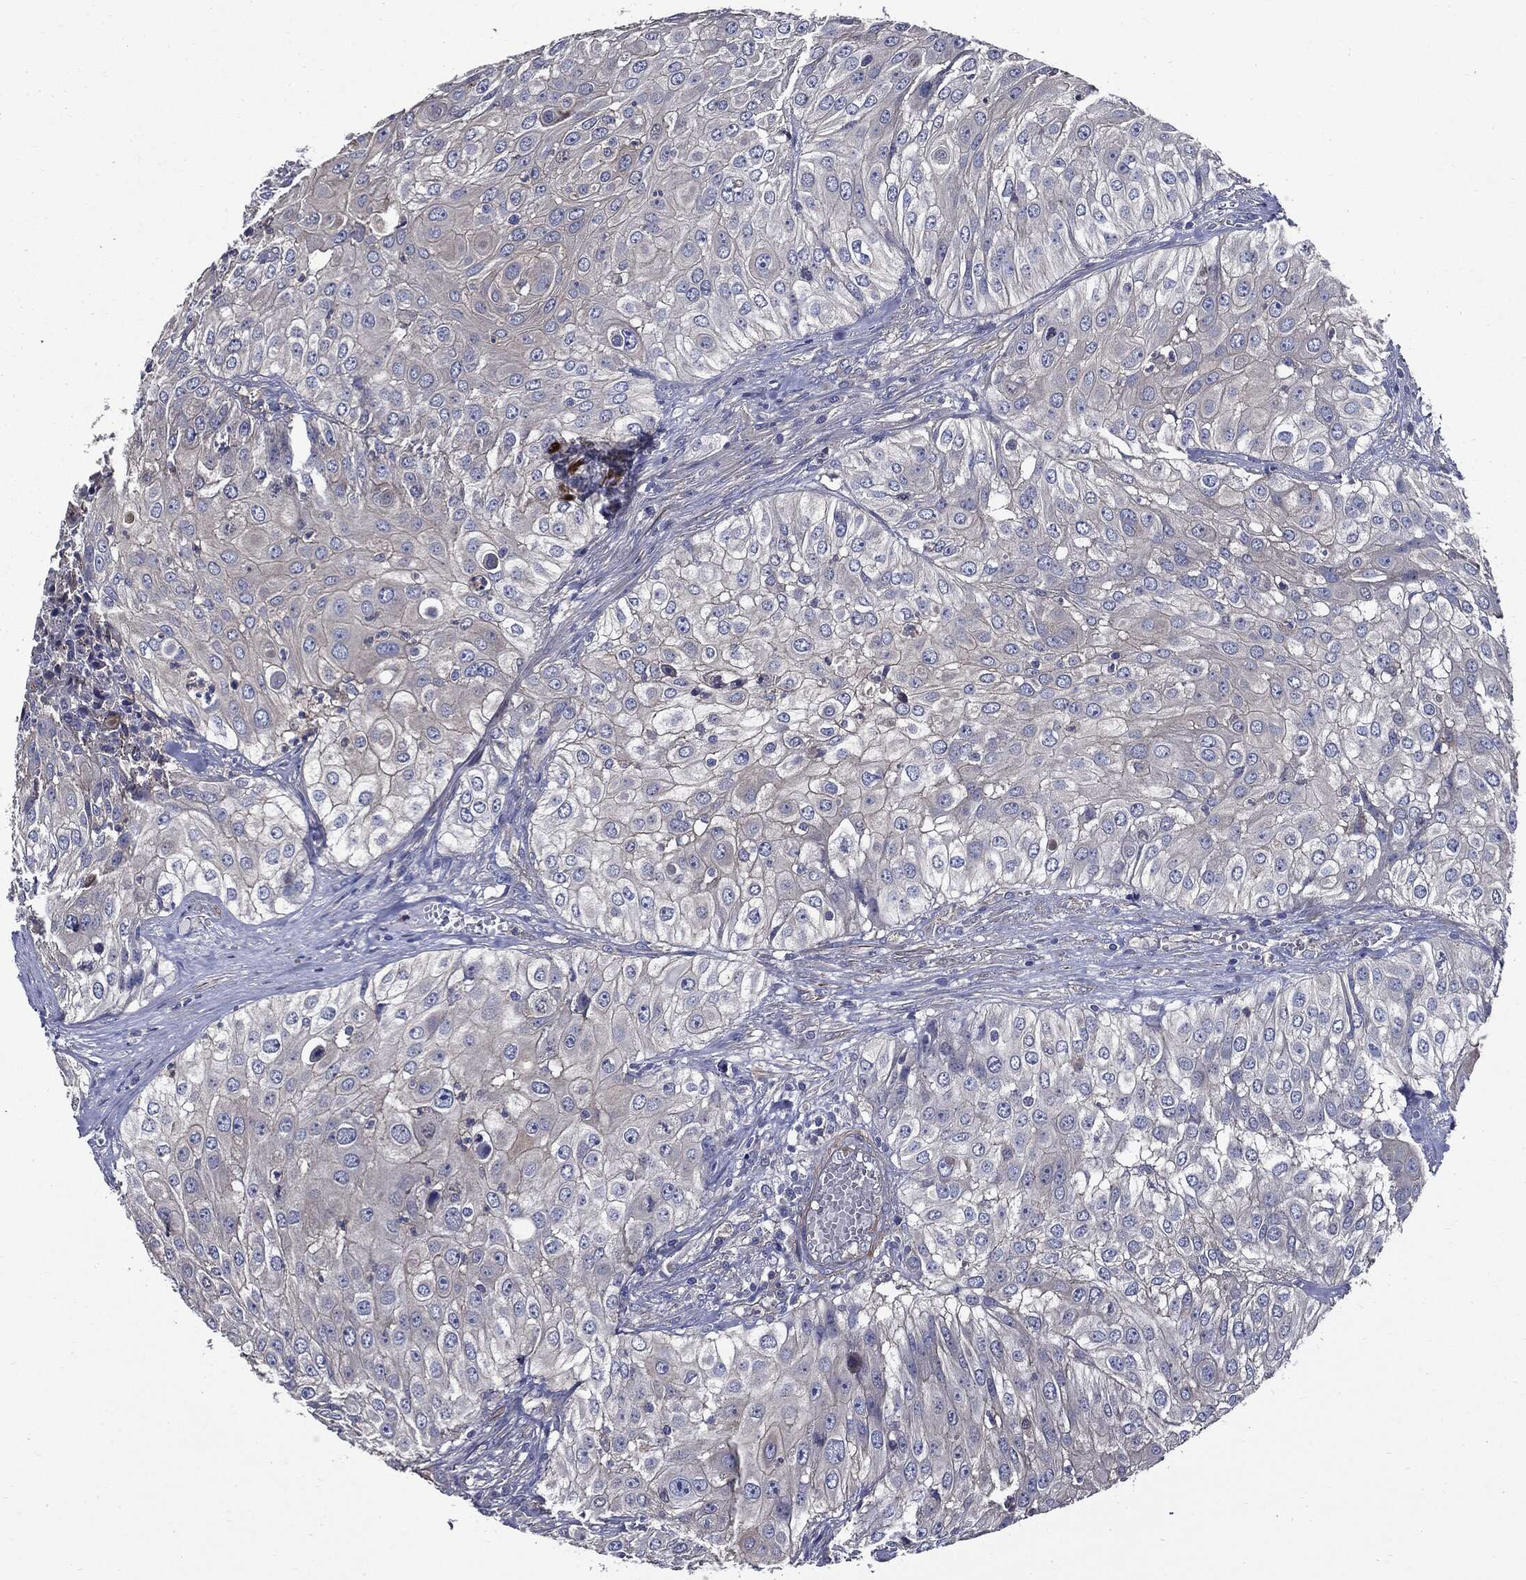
{"staining": {"intensity": "negative", "quantity": "none", "location": "none"}, "tissue": "urothelial cancer", "cell_type": "Tumor cells", "image_type": "cancer", "snomed": [{"axis": "morphology", "description": "Urothelial carcinoma, High grade"}, {"axis": "topography", "description": "Urinary bladder"}], "caption": "Protein analysis of high-grade urothelial carcinoma demonstrates no significant positivity in tumor cells.", "gene": "PDCD6IP", "patient": {"sex": "female", "age": 79}}